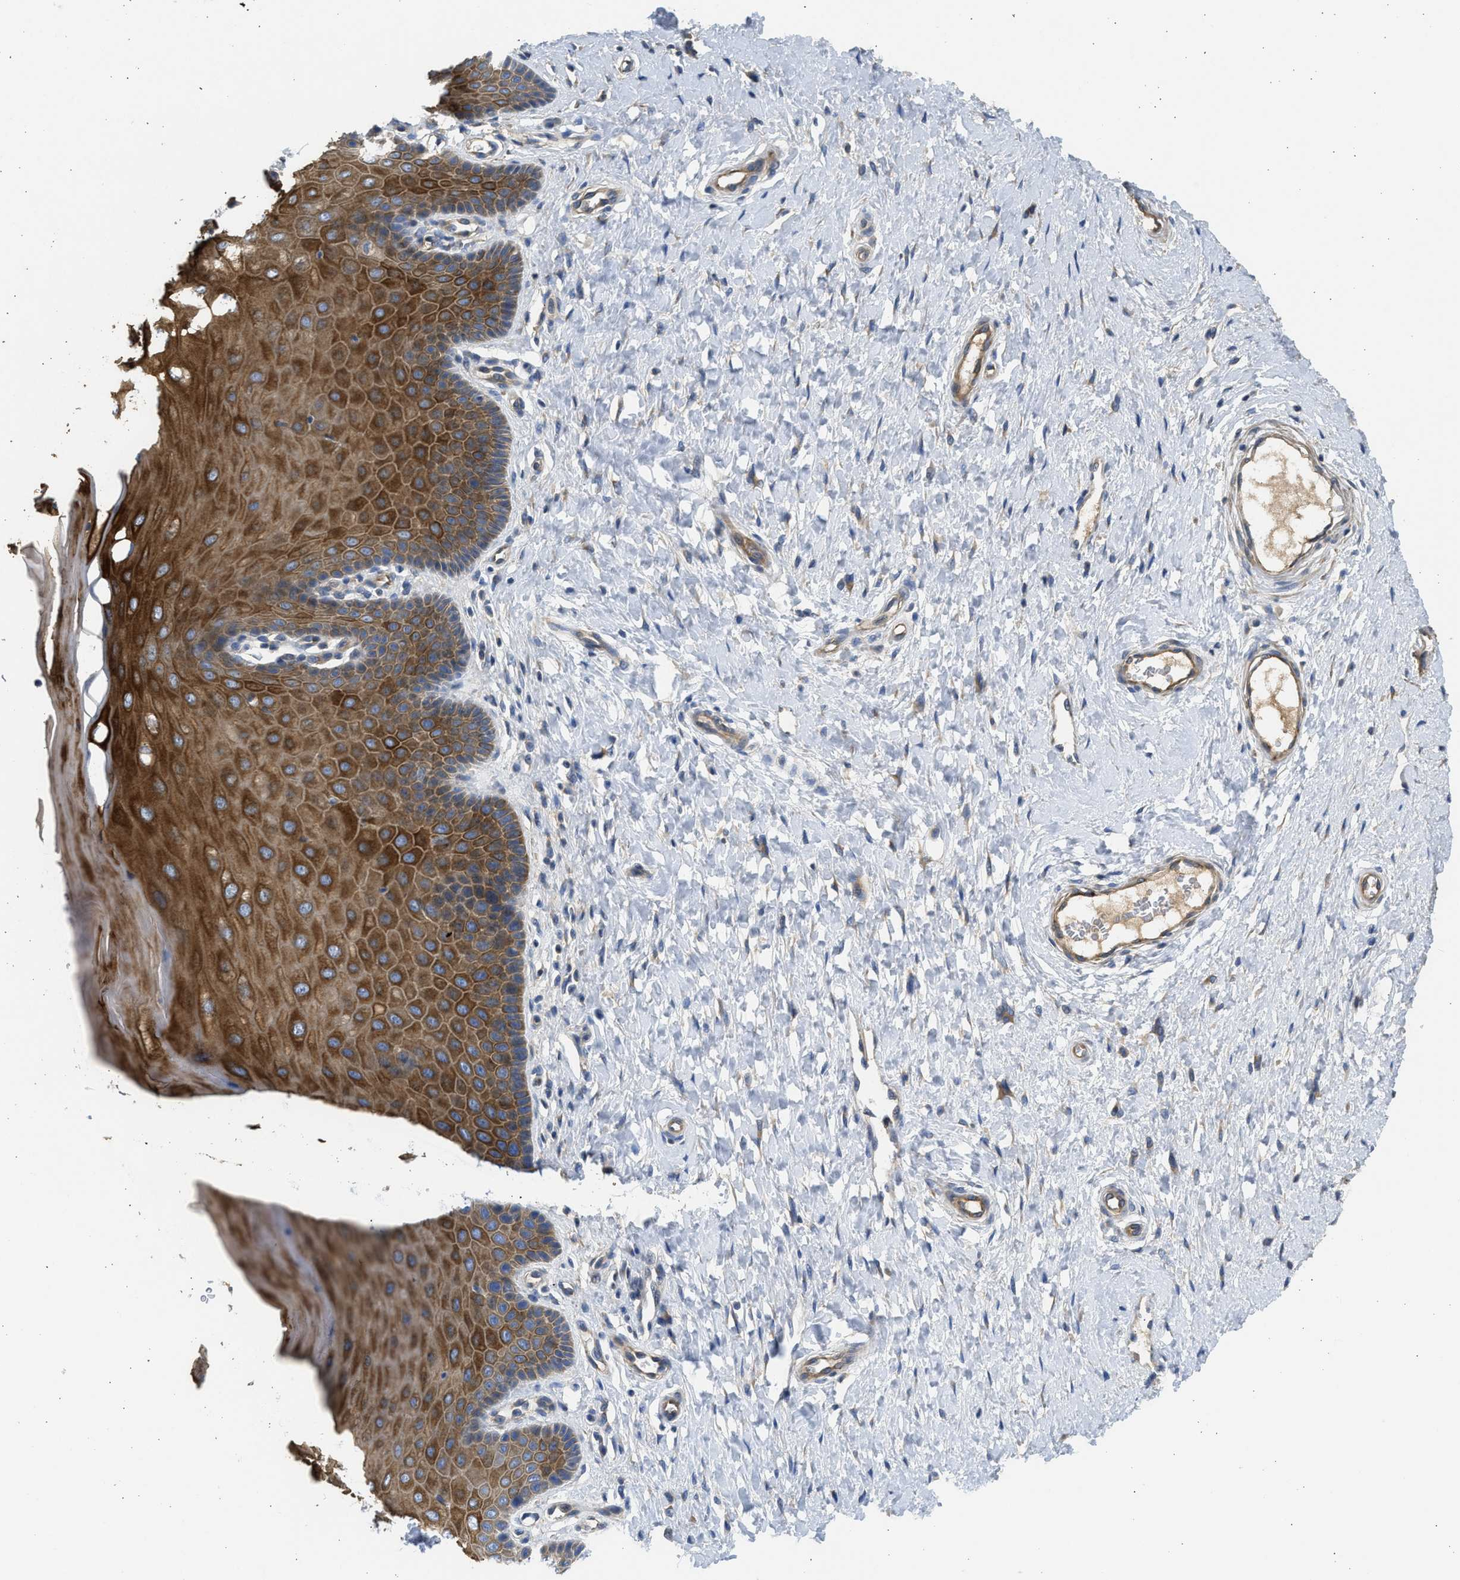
{"staining": {"intensity": "strong", "quantity": ">75%", "location": "cytoplasmic/membranous"}, "tissue": "cervix", "cell_type": "Glandular cells", "image_type": "normal", "snomed": [{"axis": "morphology", "description": "Normal tissue, NOS"}, {"axis": "topography", "description": "Cervix"}], "caption": "A high-resolution image shows IHC staining of benign cervix, which reveals strong cytoplasmic/membranous positivity in approximately >75% of glandular cells.", "gene": "CSRNP2", "patient": {"sex": "female", "age": 55}}